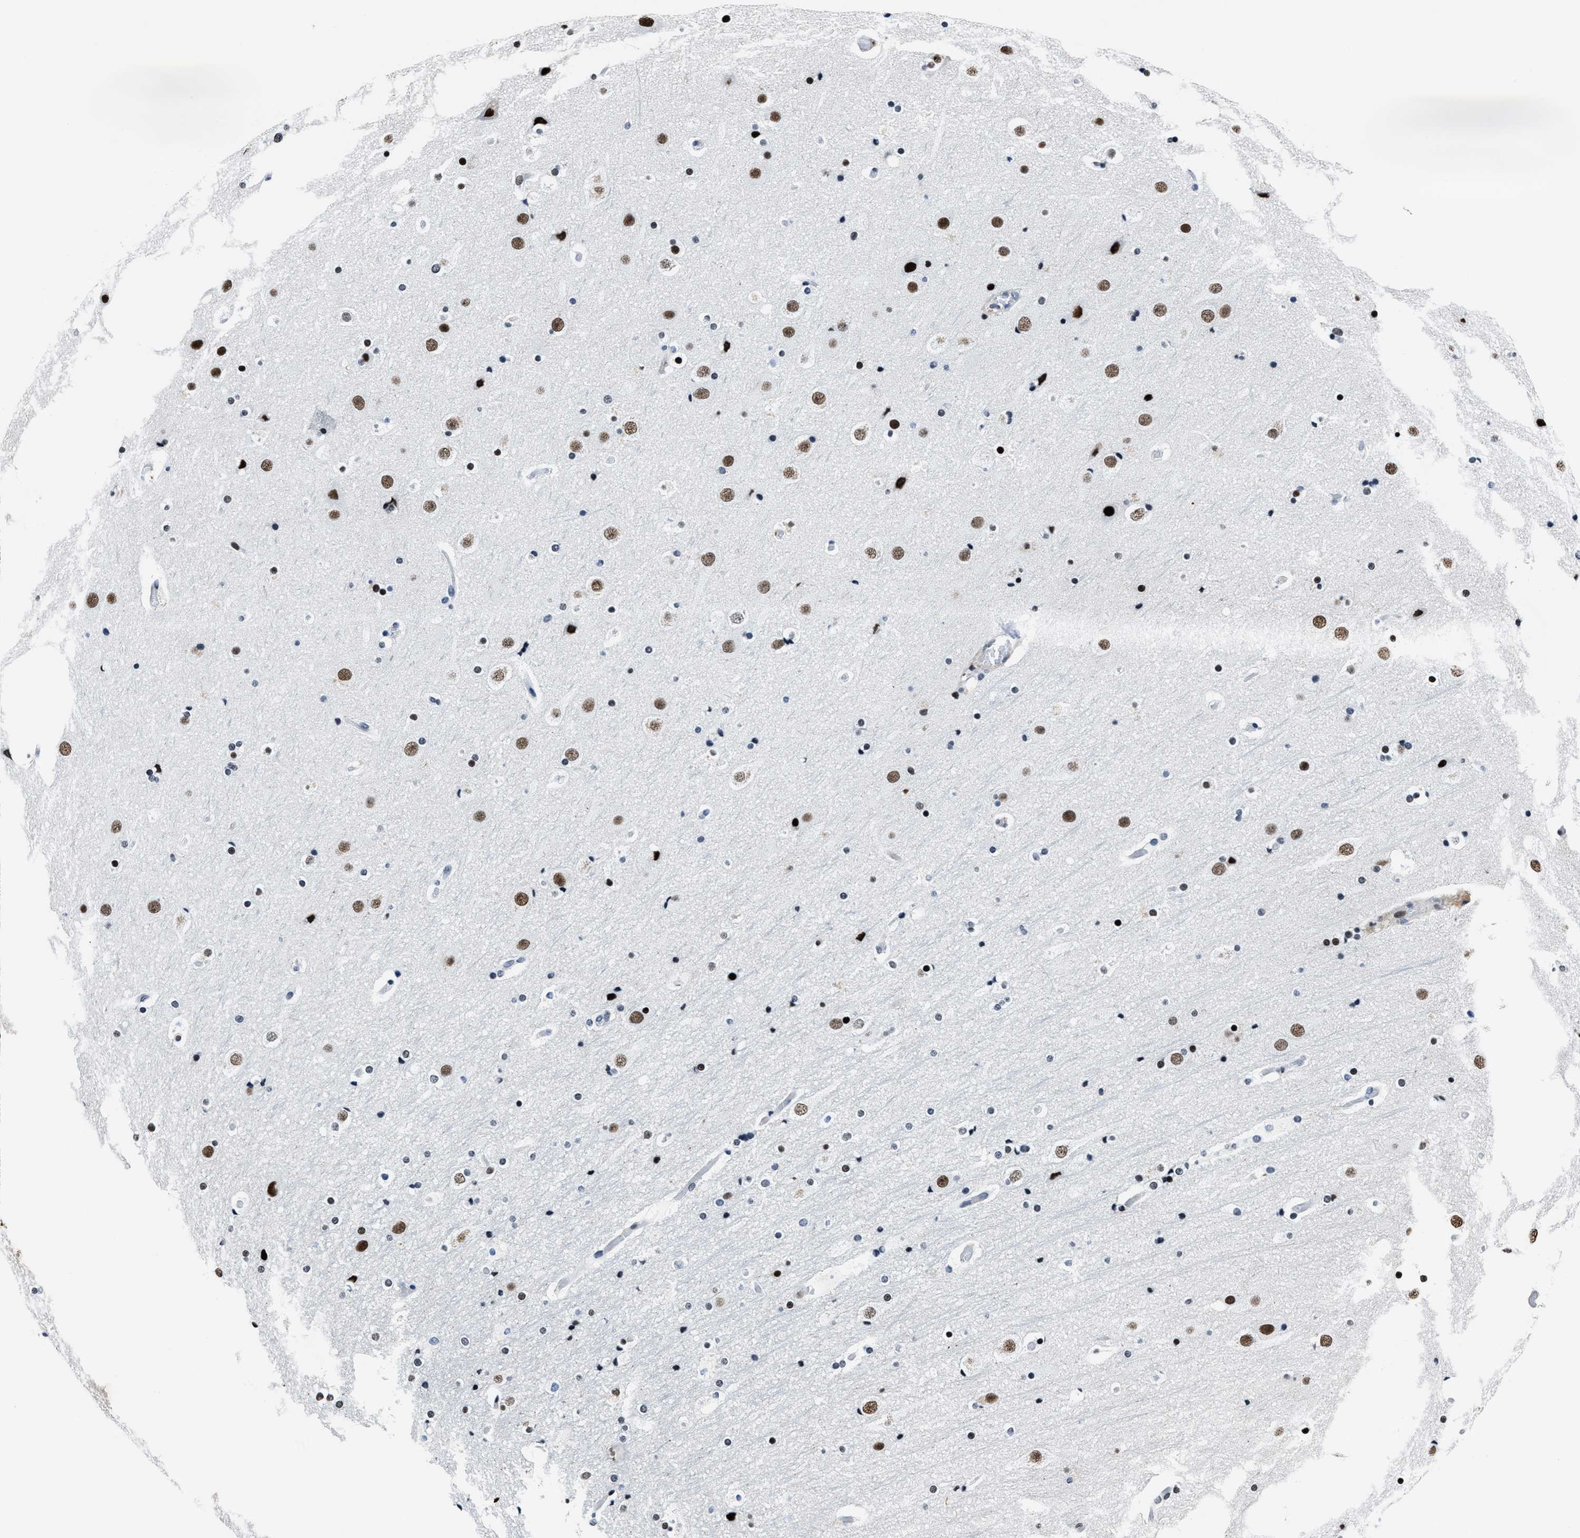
{"staining": {"intensity": "moderate", "quantity": "25%-75%", "location": "nuclear"}, "tissue": "cerebral cortex", "cell_type": "Endothelial cells", "image_type": "normal", "snomed": [{"axis": "morphology", "description": "Normal tissue, NOS"}, {"axis": "topography", "description": "Cerebral cortex"}], "caption": "A photomicrograph of cerebral cortex stained for a protein reveals moderate nuclear brown staining in endothelial cells. (Stains: DAB in brown, nuclei in blue, Microscopy: brightfield microscopy at high magnification).", "gene": "PPIE", "patient": {"sex": "male", "age": 57}}